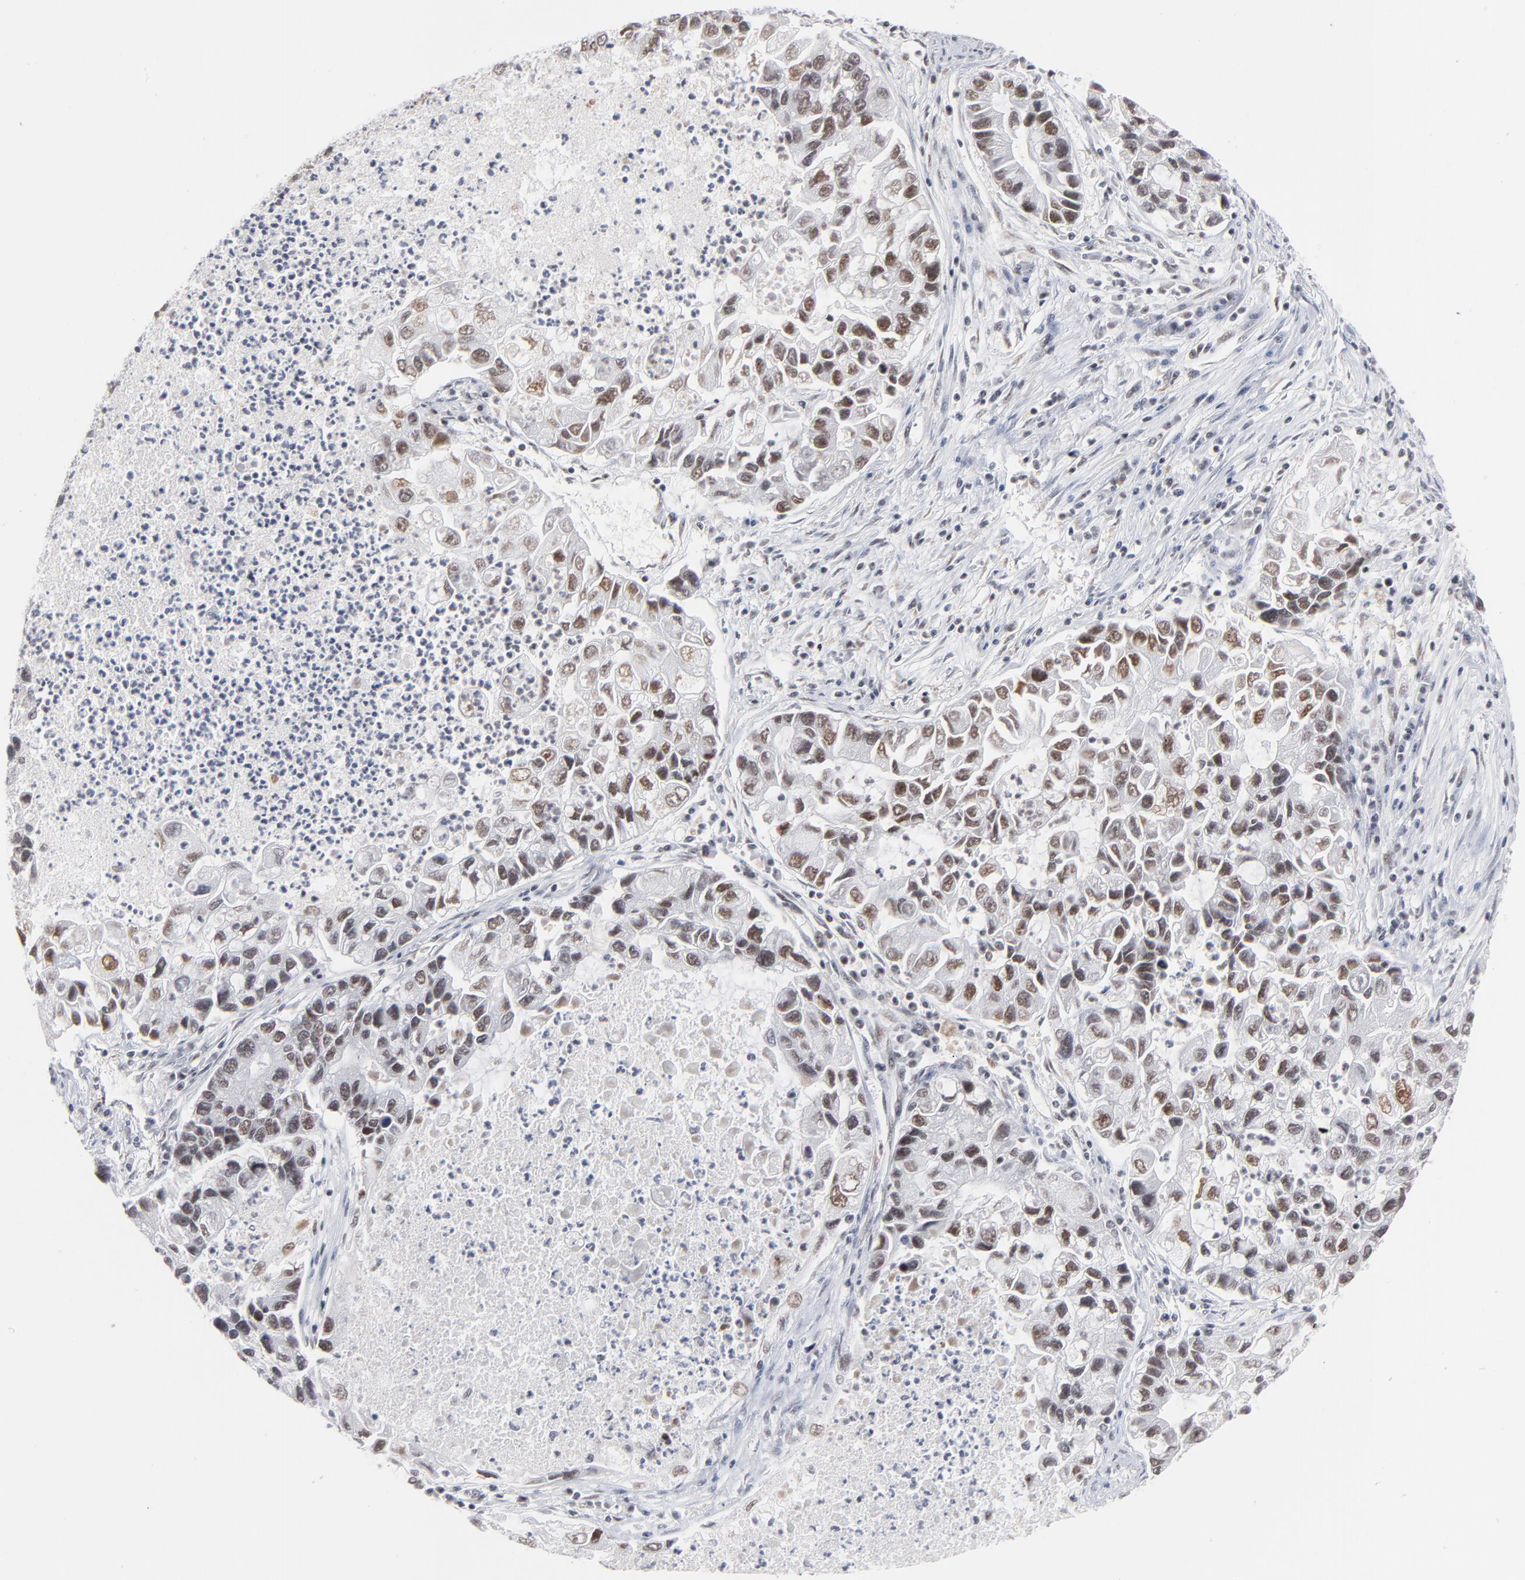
{"staining": {"intensity": "moderate", "quantity": "25%-75%", "location": "nuclear"}, "tissue": "lung cancer", "cell_type": "Tumor cells", "image_type": "cancer", "snomed": [{"axis": "morphology", "description": "Adenocarcinoma, NOS"}, {"axis": "topography", "description": "Lung"}], "caption": "Adenocarcinoma (lung) stained with a protein marker exhibits moderate staining in tumor cells.", "gene": "ZNF143", "patient": {"sex": "female", "age": 51}}